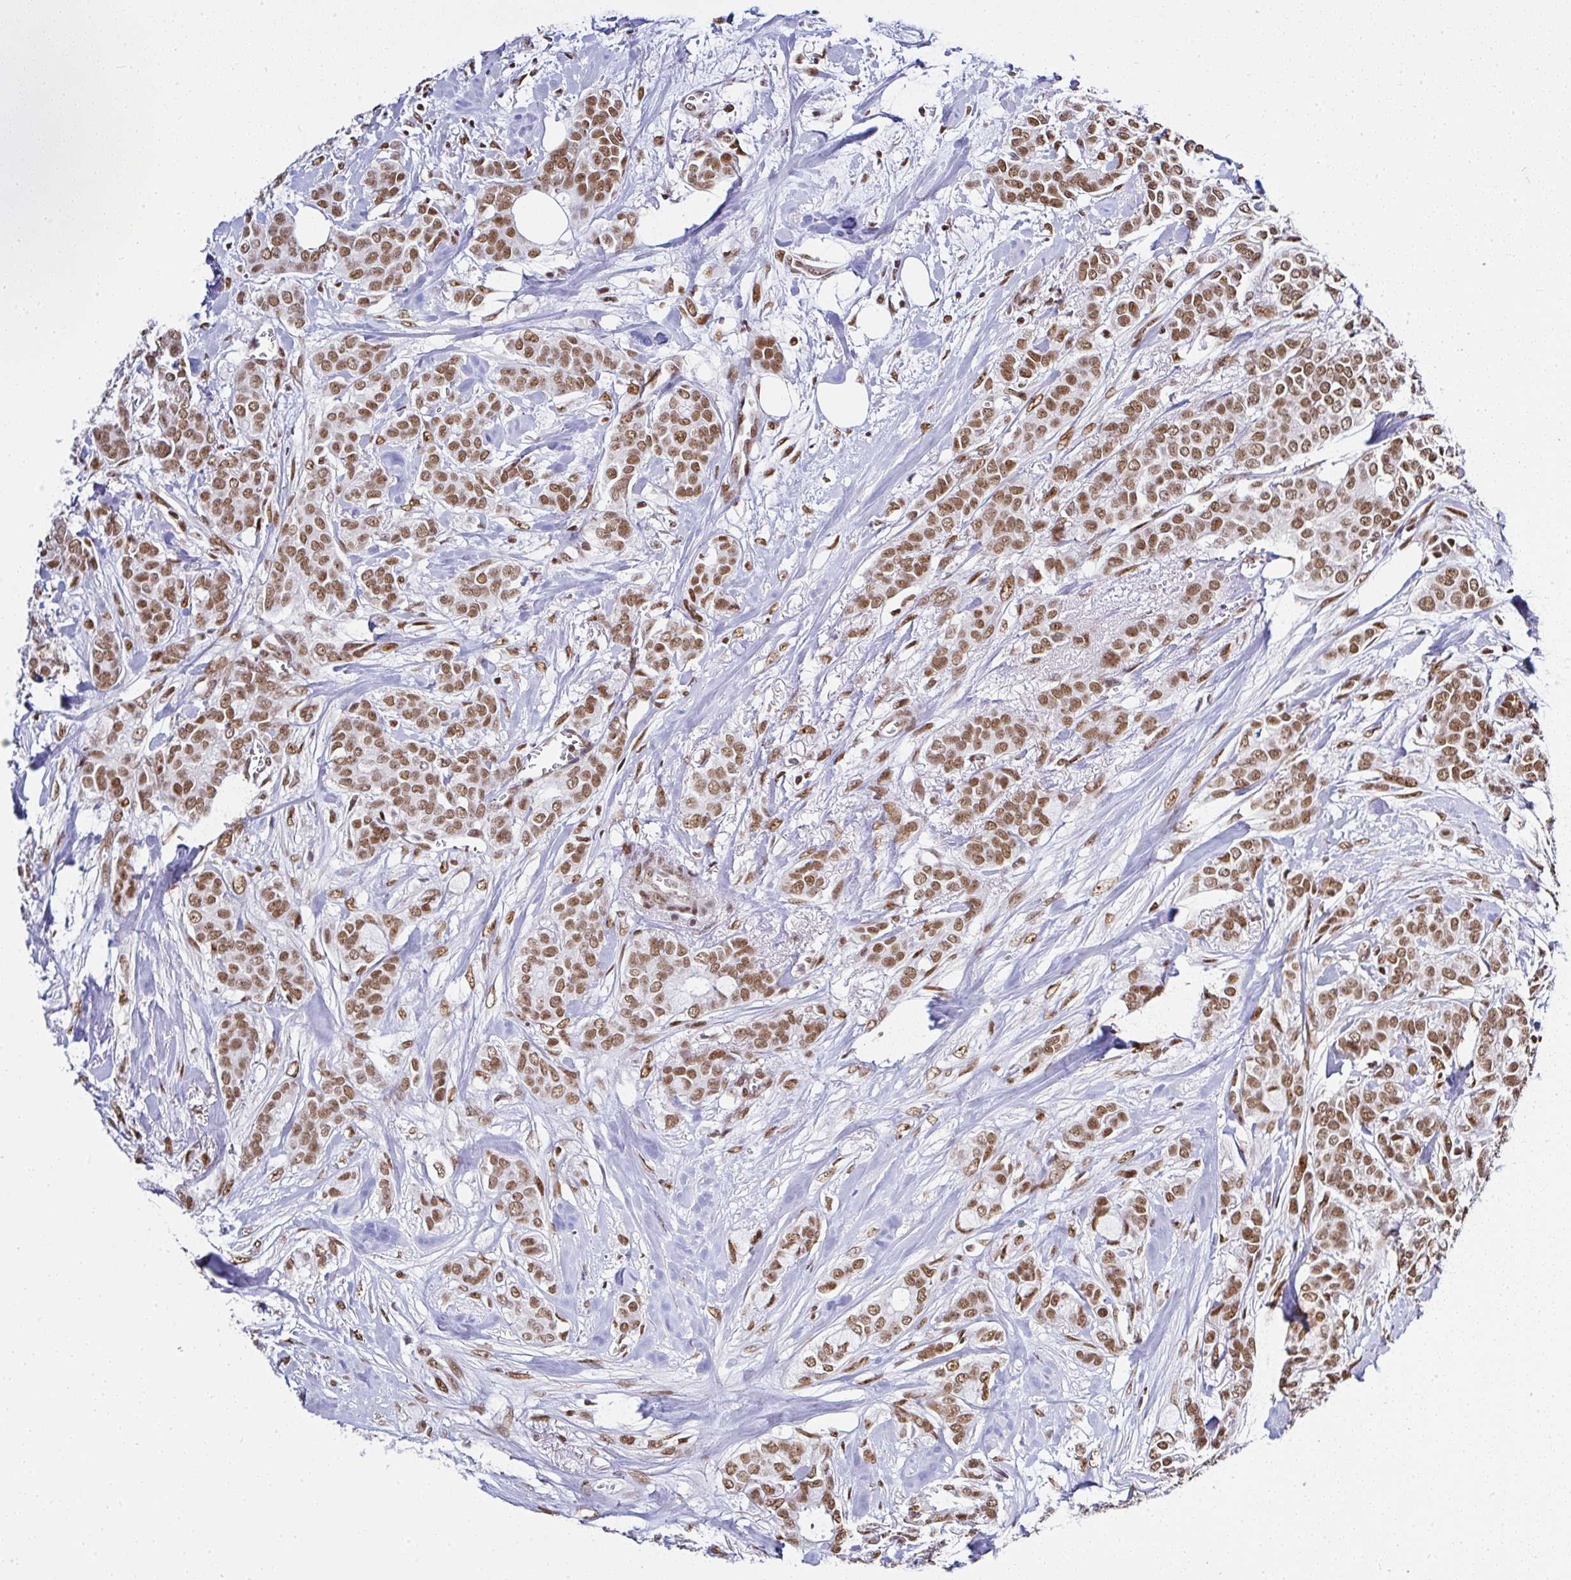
{"staining": {"intensity": "moderate", "quantity": ">75%", "location": "nuclear"}, "tissue": "breast cancer", "cell_type": "Tumor cells", "image_type": "cancer", "snomed": [{"axis": "morphology", "description": "Duct carcinoma"}, {"axis": "topography", "description": "Breast"}], "caption": "This micrograph shows breast infiltrating ductal carcinoma stained with immunohistochemistry to label a protein in brown. The nuclear of tumor cells show moderate positivity for the protein. Nuclei are counter-stained blue.", "gene": "DR1", "patient": {"sex": "female", "age": 84}}